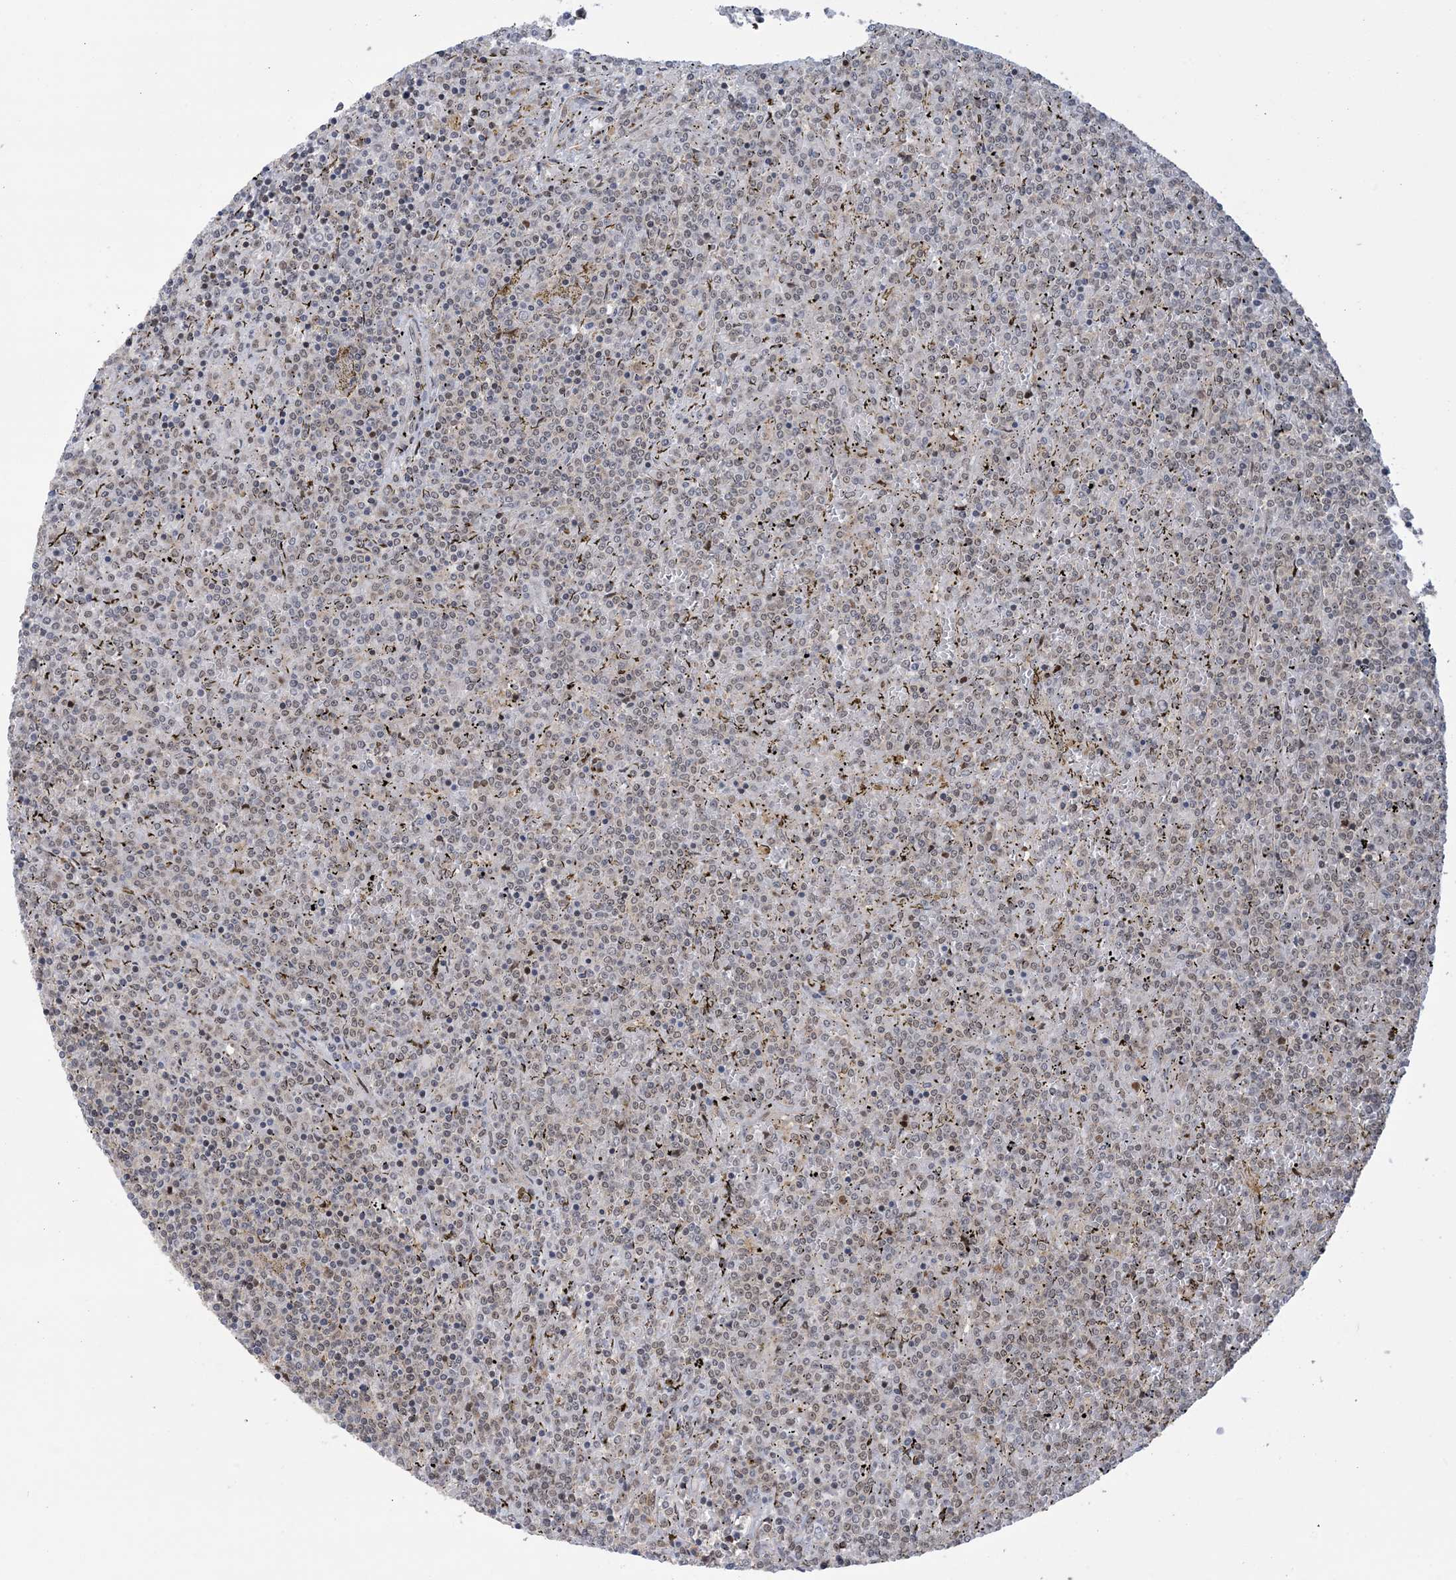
{"staining": {"intensity": "negative", "quantity": "none", "location": "none"}, "tissue": "lymphoma", "cell_type": "Tumor cells", "image_type": "cancer", "snomed": [{"axis": "morphology", "description": "Malignant lymphoma, non-Hodgkin's type, Low grade"}, {"axis": "topography", "description": "Spleen"}], "caption": "This is an immunohistochemistry image of human low-grade malignant lymphoma, non-Hodgkin's type. There is no positivity in tumor cells.", "gene": "ZNF710", "patient": {"sex": "female", "age": 19}}